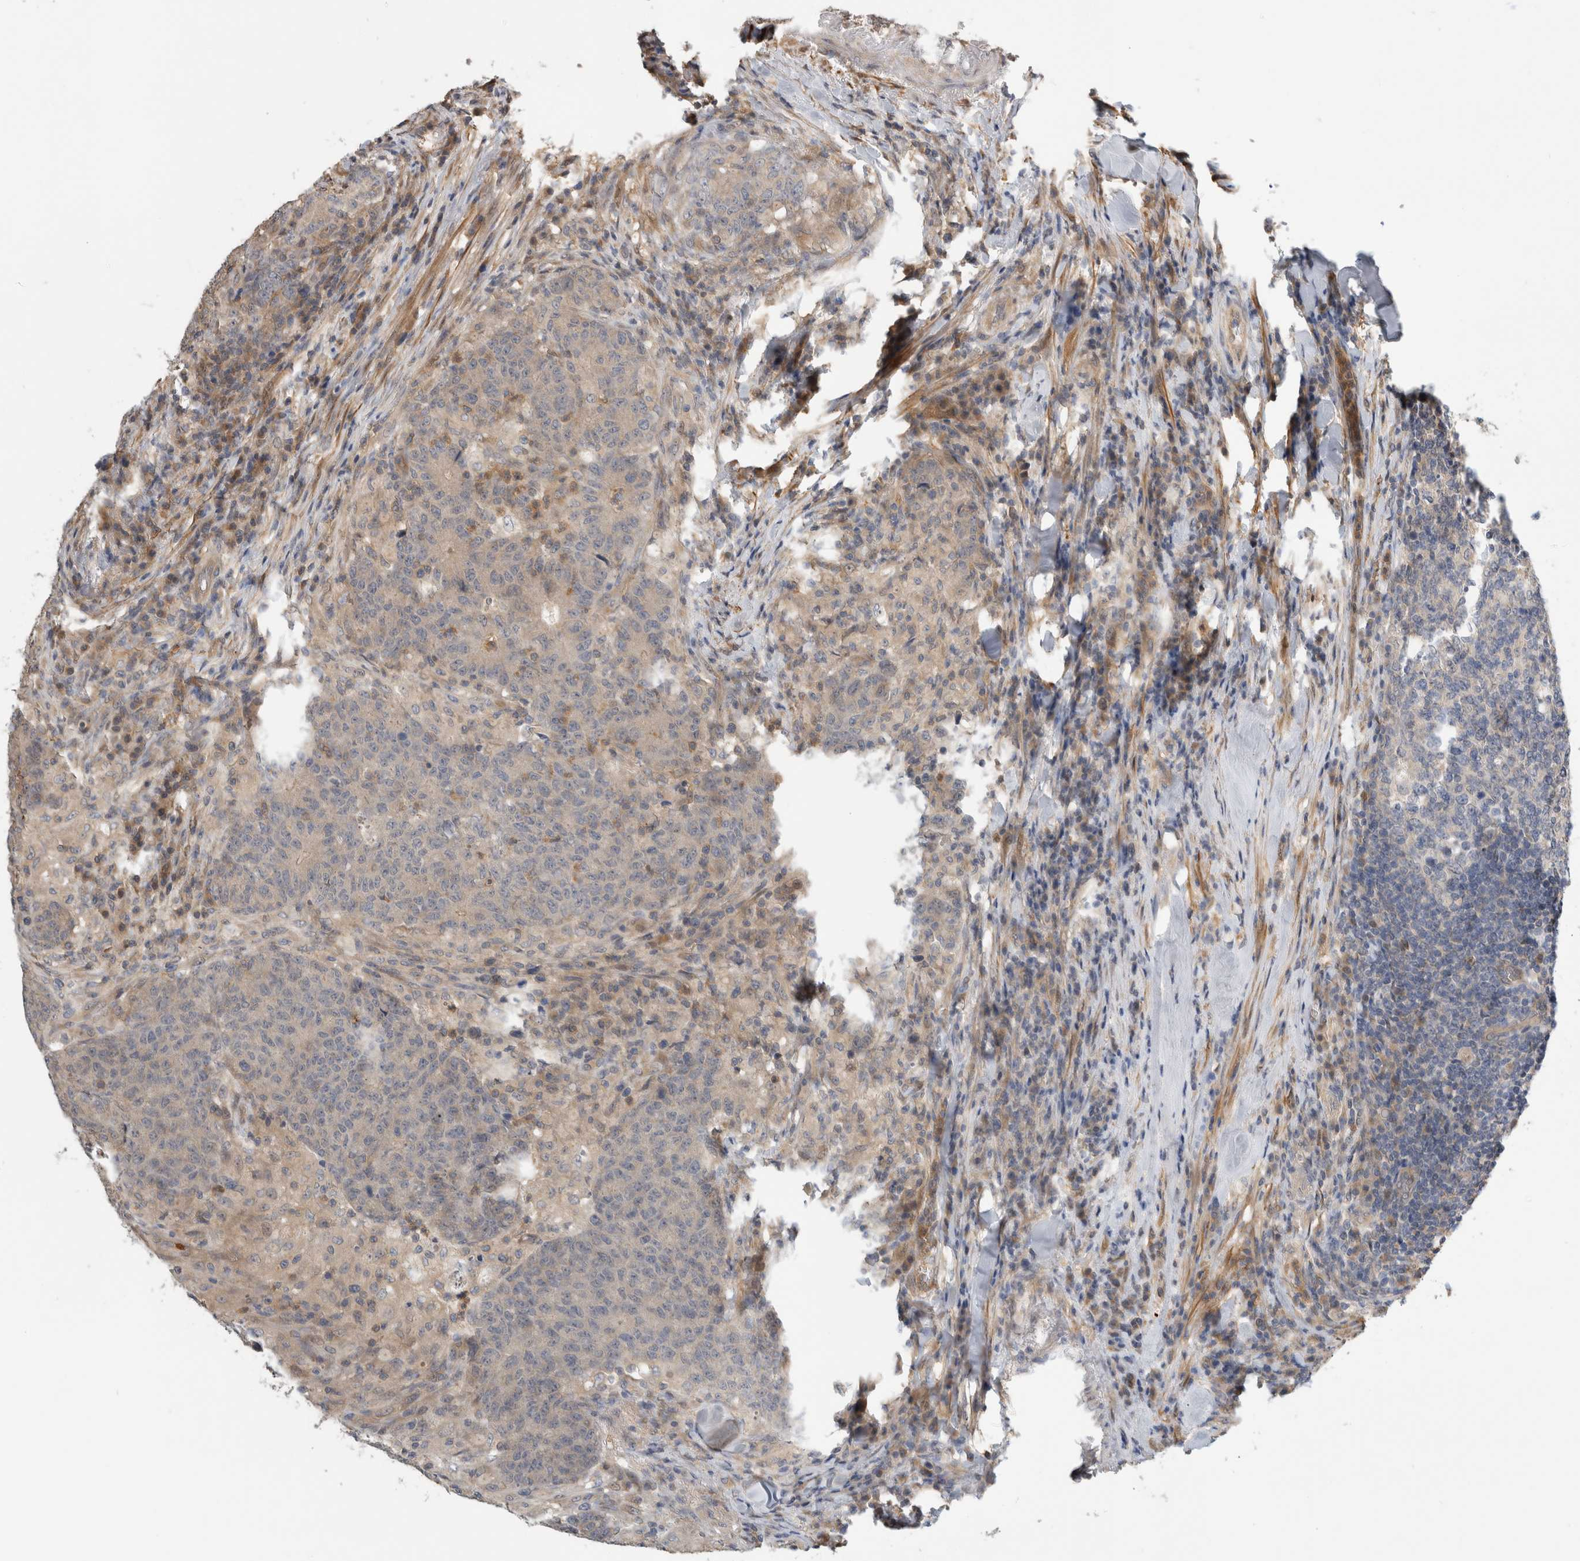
{"staining": {"intensity": "weak", "quantity": "<25%", "location": "cytoplasmic/membranous"}, "tissue": "colorectal cancer", "cell_type": "Tumor cells", "image_type": "cancer", "snomed": [{"axis": "morphology", "description": "Normal tissue, NOS"}, {"axis": "morphology", "description": "Adenocarcinoma, NOS"}, {"axis": "topography", "description": "Colon"}], "caption": "High power microscopy image of an immunohistochemistry image of colorectal adenocarcinoma, revealing no significant expression in tumor cells.", "gene": "PGM1", "patient": {"sex": "female", "age": 75}}